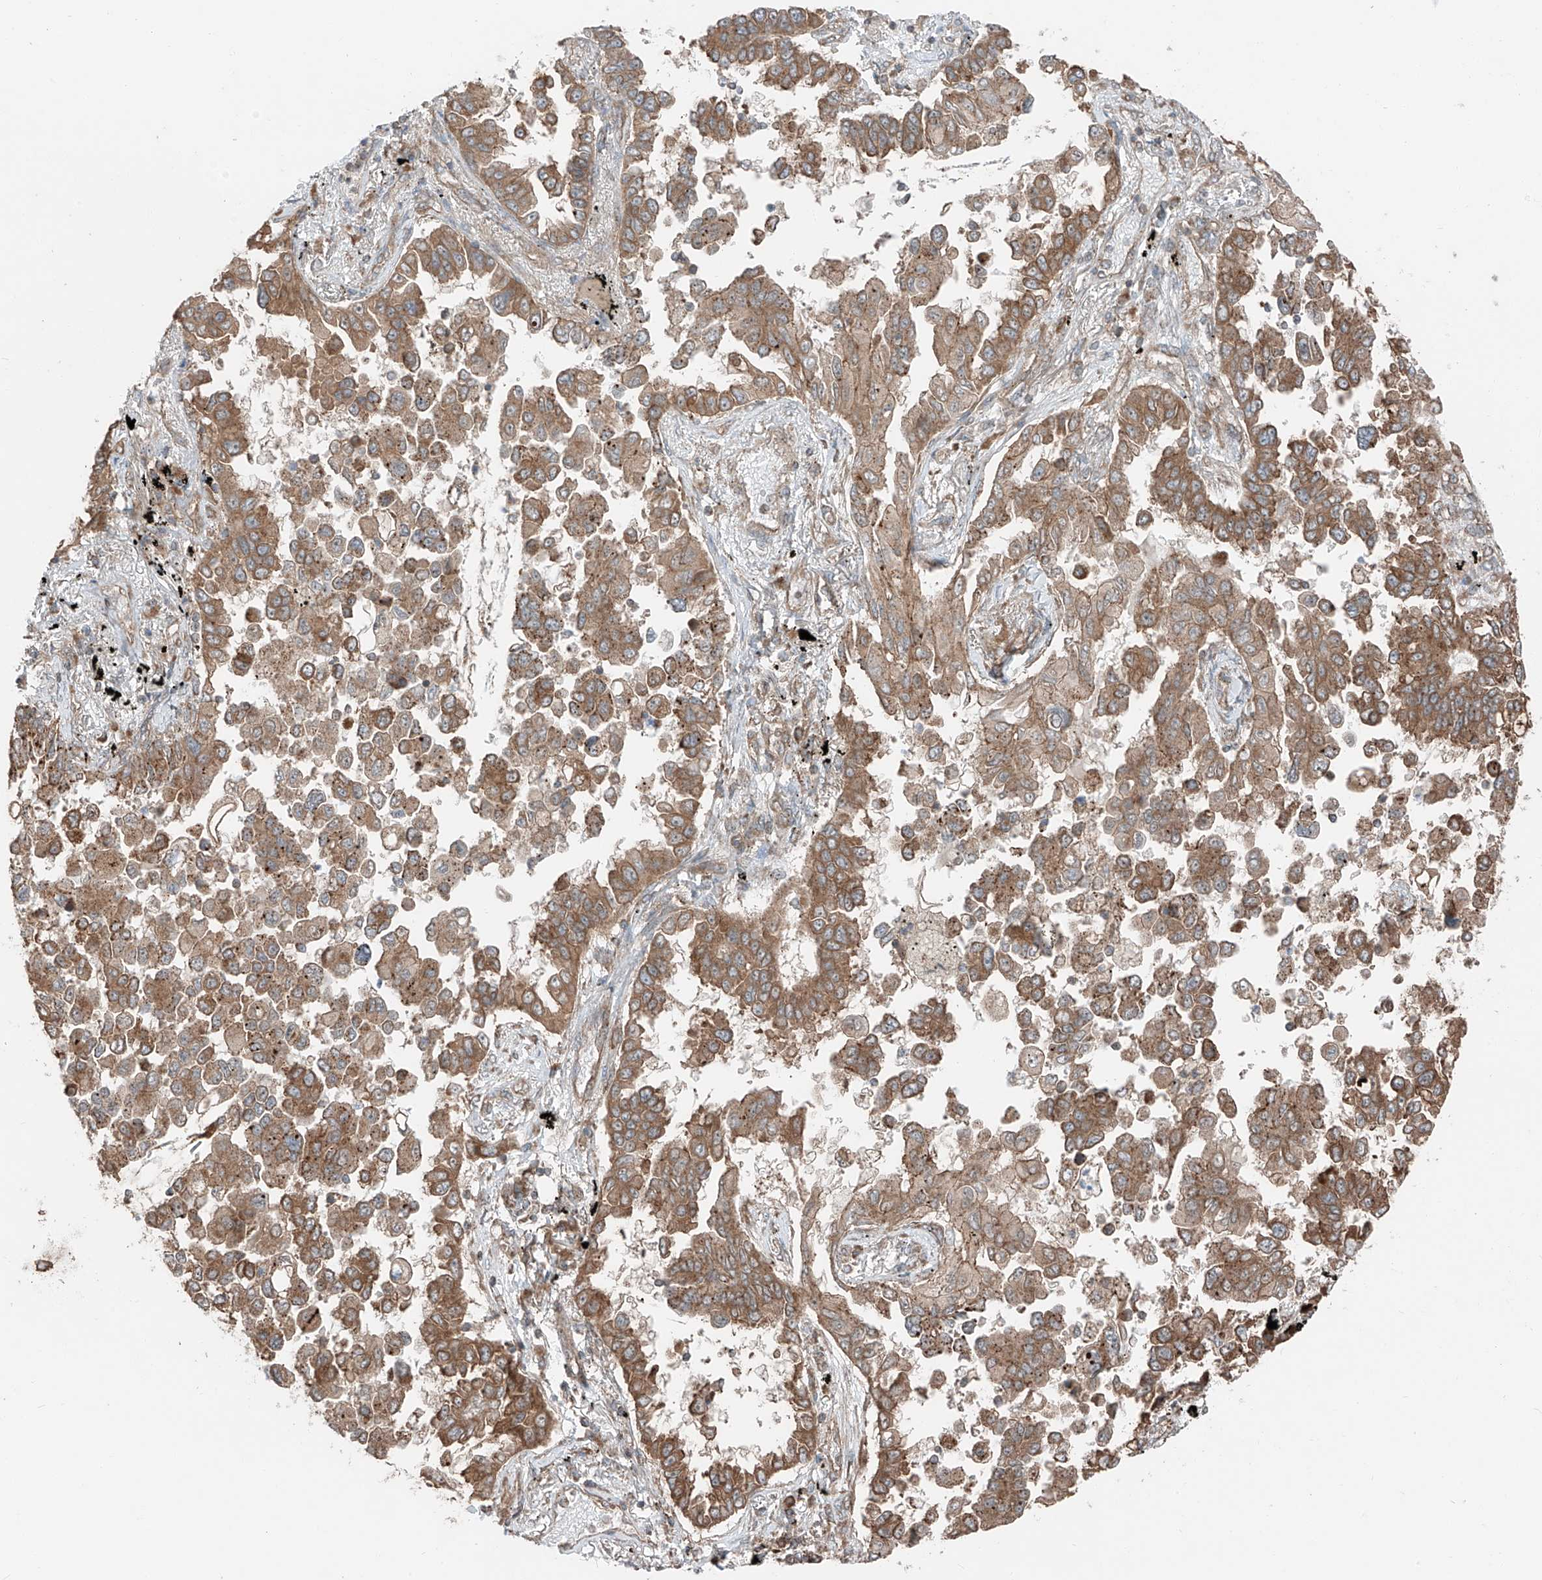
{"staining": {"intensity": "moderate", "quantity": ">75%", "location": "cytoplasmic/membranous"}, "tissue": "lung cancer", "cell_type": "Tumor cells", "image_type": "cancer", "snomed": [{"axis": "morphology", "description": "Adenocarcinoma, NOS"}, {"axis": "topography", "description": "Lung"}], "caption": "A brown stain shows moderate cytoplasmic/membranous staining of a protein in adenocarcinoma (lung) tumor cells. The protein of interest is stained brown, and the nuclei are stained in blue (DAB IHC with brightfield microscopy, high magnification).", "gene": "CEP162", "patient": {"sex": "female", "age": 67}}